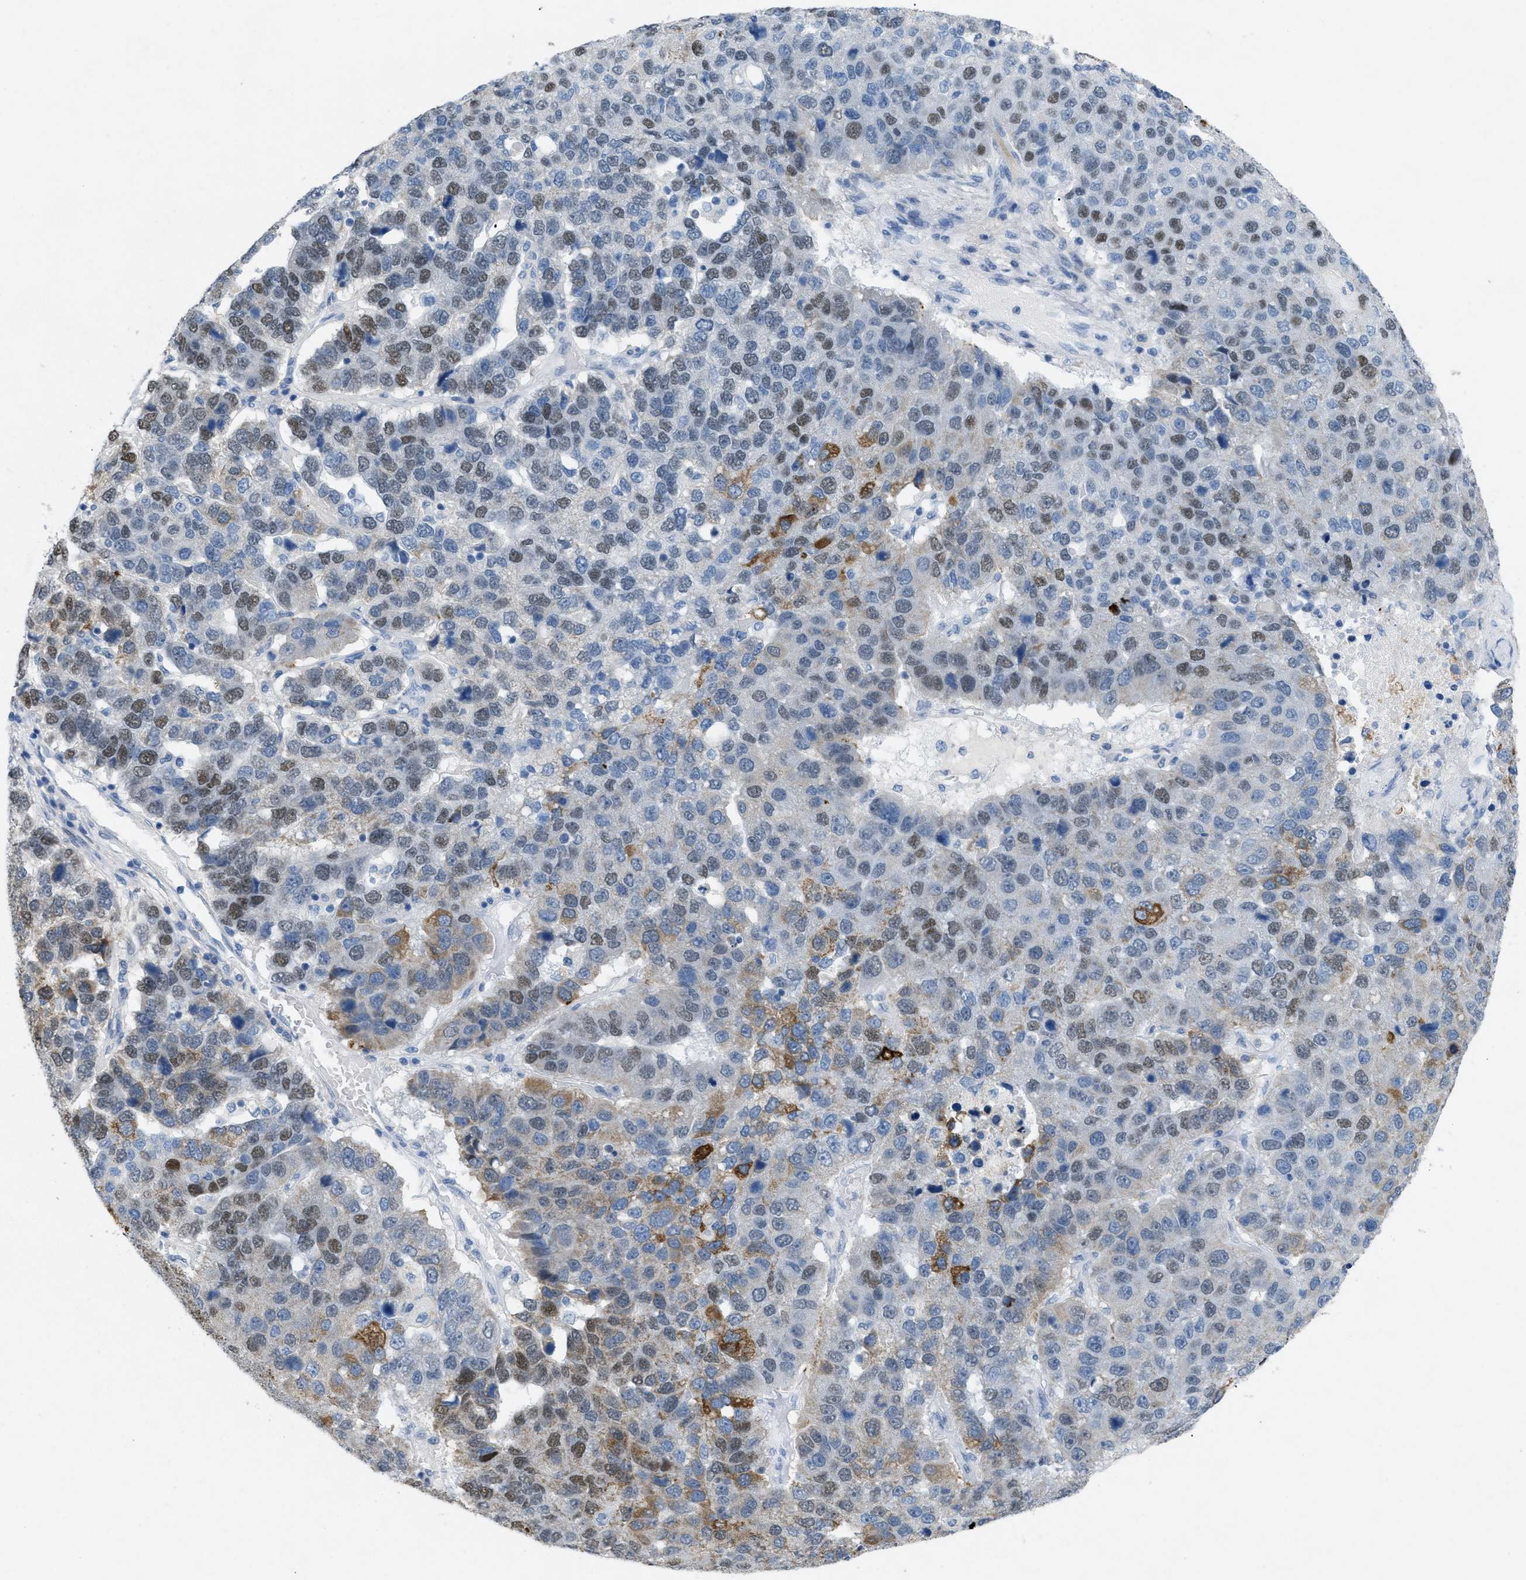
{"staining": {"intensity": "weak", "quantity": "25%-75%", "location": "nuclear"}, "tissue": "pancreatic cancer", "cell_type": "Tumor cells", "image_type": "cancer", "snomed": [{"axis": "morphology", "description": "Adenocarcinoma, NOS"}, {"axis": "topography", "description": "Pancreas"}], "caption": "The immunohistochemical stain shows weak nuclear positivity in tumor cells of pancreatic adenocarcinoma tissue.", "gene": "TASOR", "patient": {"sex": "female", "age": 61}}